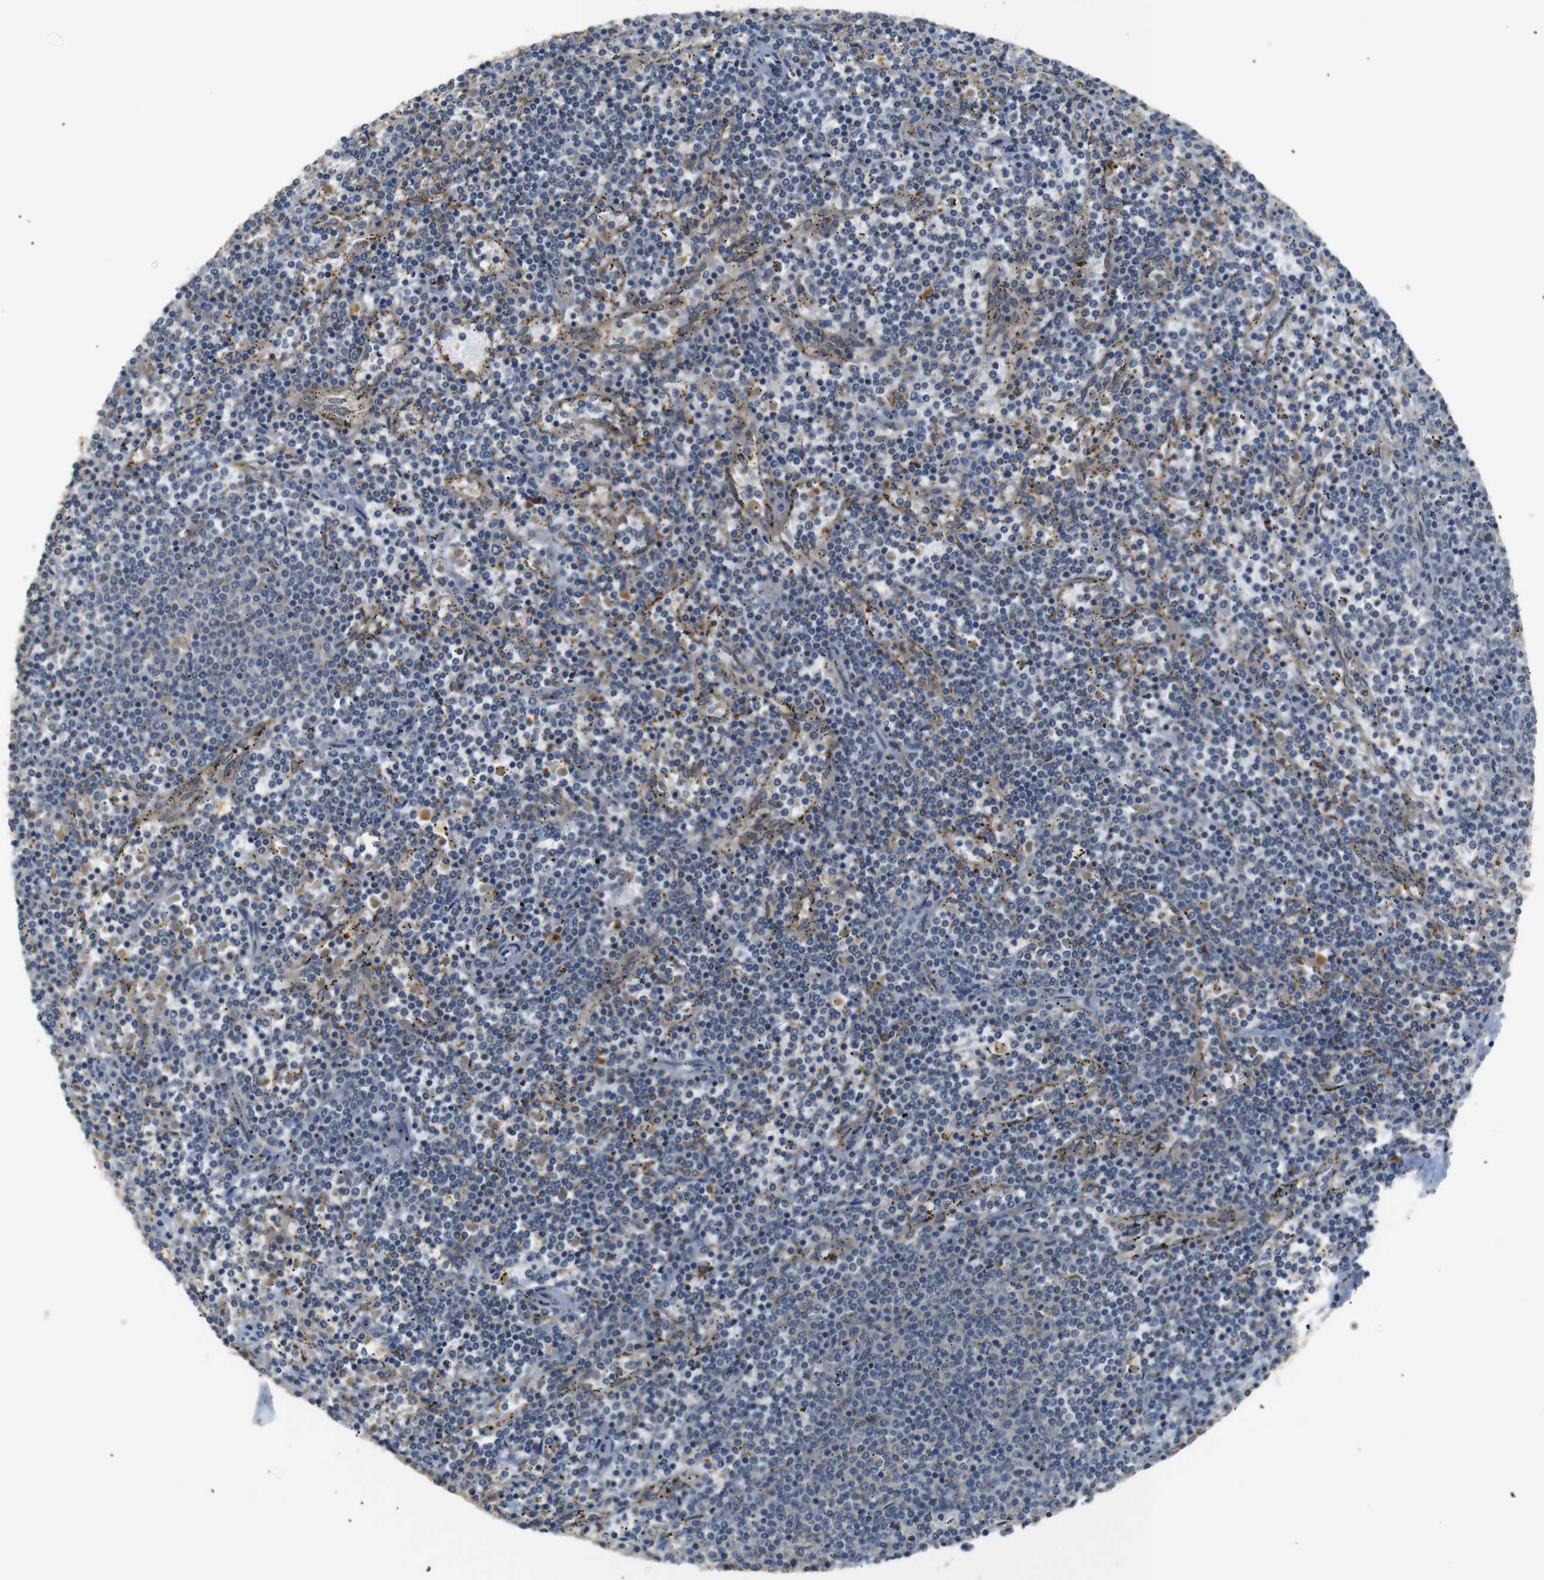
{"staining": {"intensity": "negative", "quantity": "none", "location": "none"}, "tissue": "lymphoma", "cell_type": "Tumor cells", "image_type": "cancer", "snomed": [{"axis": "morphology", "description": "Malignant lymphoma, non-Hodgkin's type, Low grade"}, {"axis": "topography", "description": "Spleen"}], "caption": "Human lymphoma stained for a protein using IHC displays no positivity in tumor cells.", "gene": "TMED2", "patient": {"sex": "female", "age": 50}}